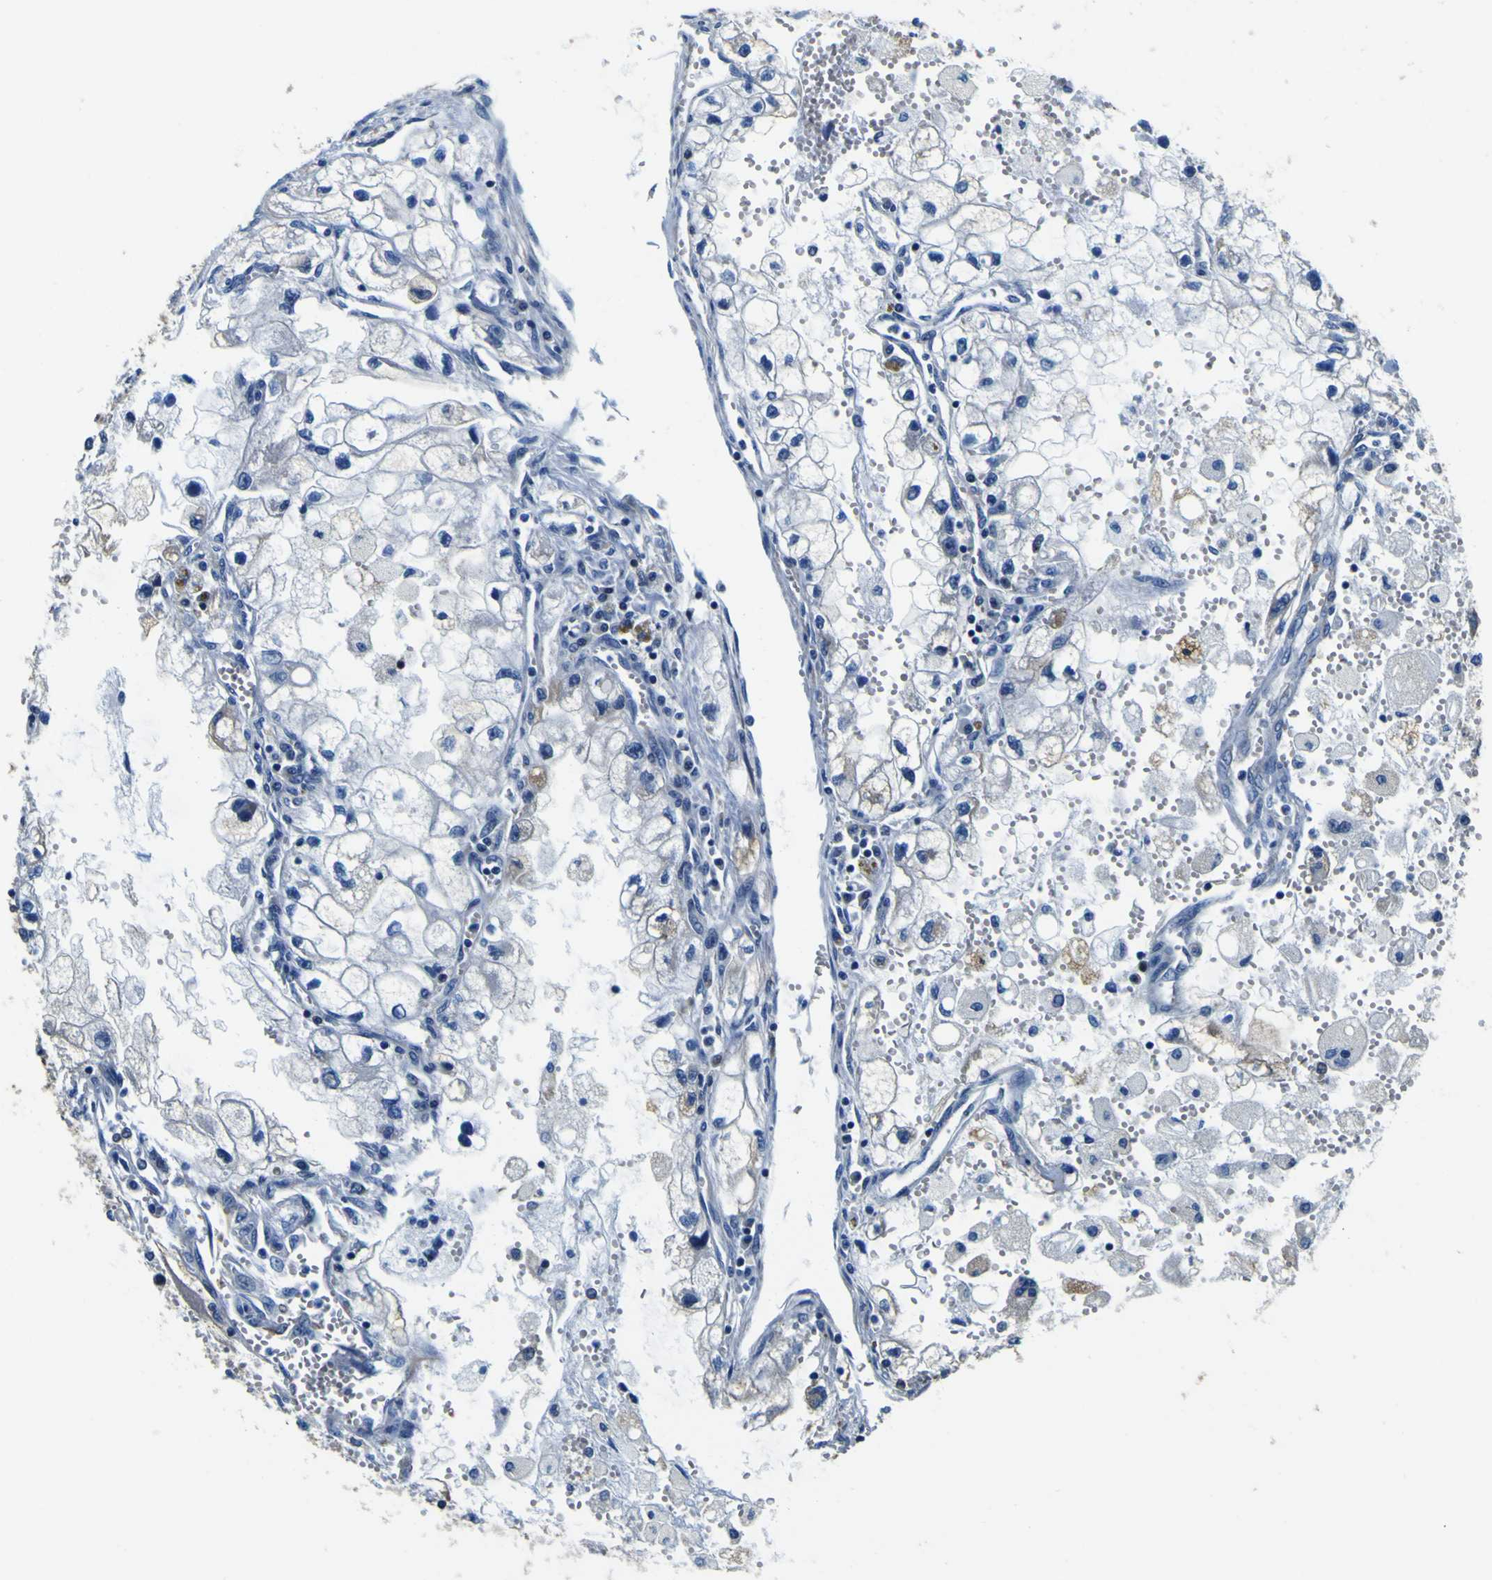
{"staining": {"intensity": "negative", "quantity": "none", "location": "none"}, "tissue": "renal cancer", "cell_type": "Tumor cells", "image_type": "cancer", "snomed": [{"axis": "morphology", "description": "Adenocarcinoma, NOS"}, {"axis": "topography", "description": "Kidney"}], "caption": "Renal adenocarcinoma was stained to show a protein in brown. There is no significant staining in tumor cells.", "gene": "TUBA1B", "patient": {"sex": "female", "age": 70}}